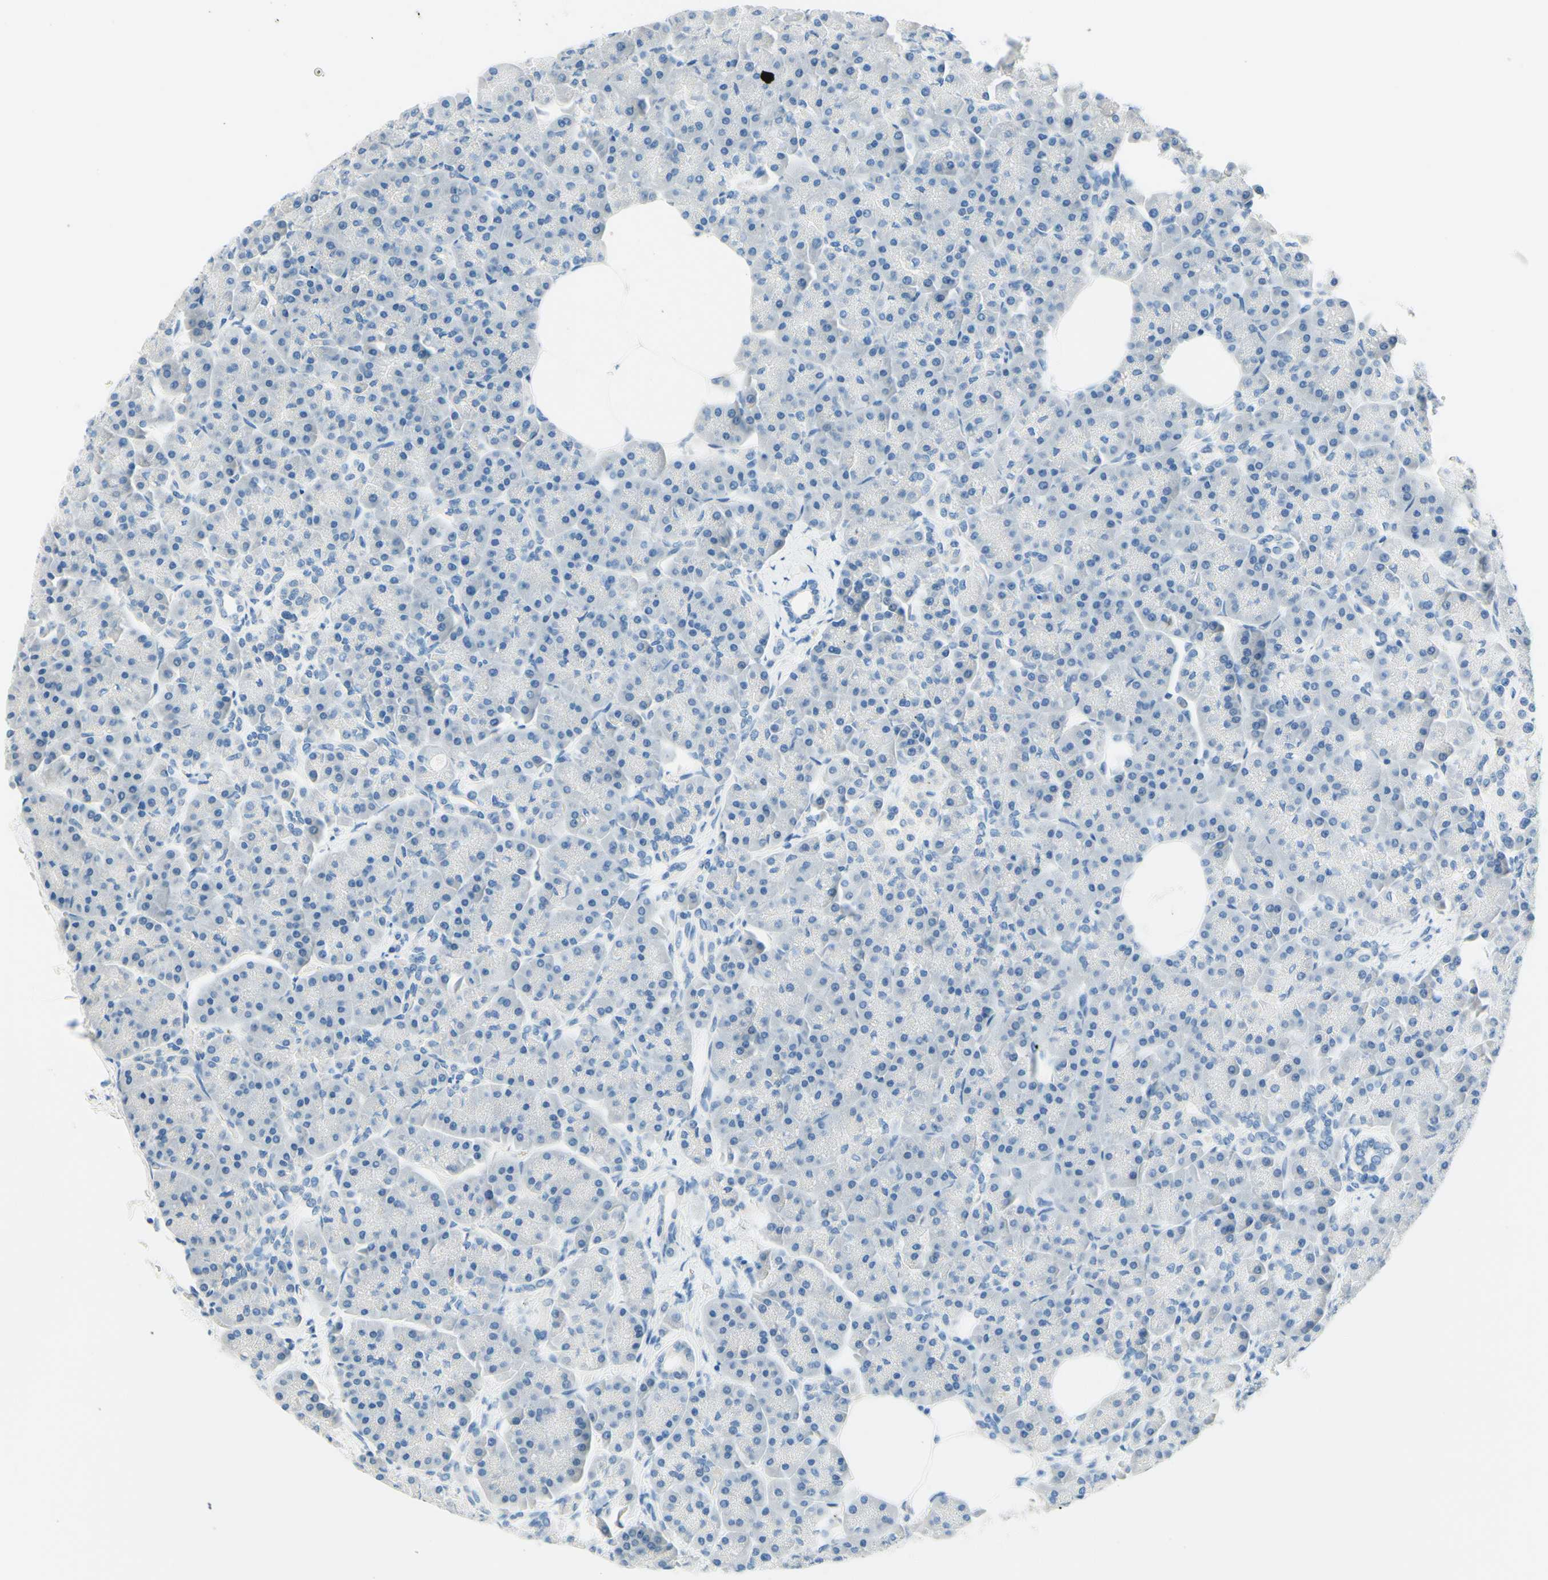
{"staining": {"intensity": "negative", "quantity": "none", "location": "none"}, "tissue": "pancreas", "cell_type": "Exocrine glandular cells", "image_type": "normal", "snomed": [{"axis": "morphology", "description": "Normal tissue, NOS"}, {"axis": "topography", "description": "Pancreas"}], "caption": "Histopathology image shows no protein positivity in exocrine glandular cells of unremarkable pancreas. Nuclei are stained in blue.", "gene": "PASD1", "patient": {"sex": "female", "age": 70}}